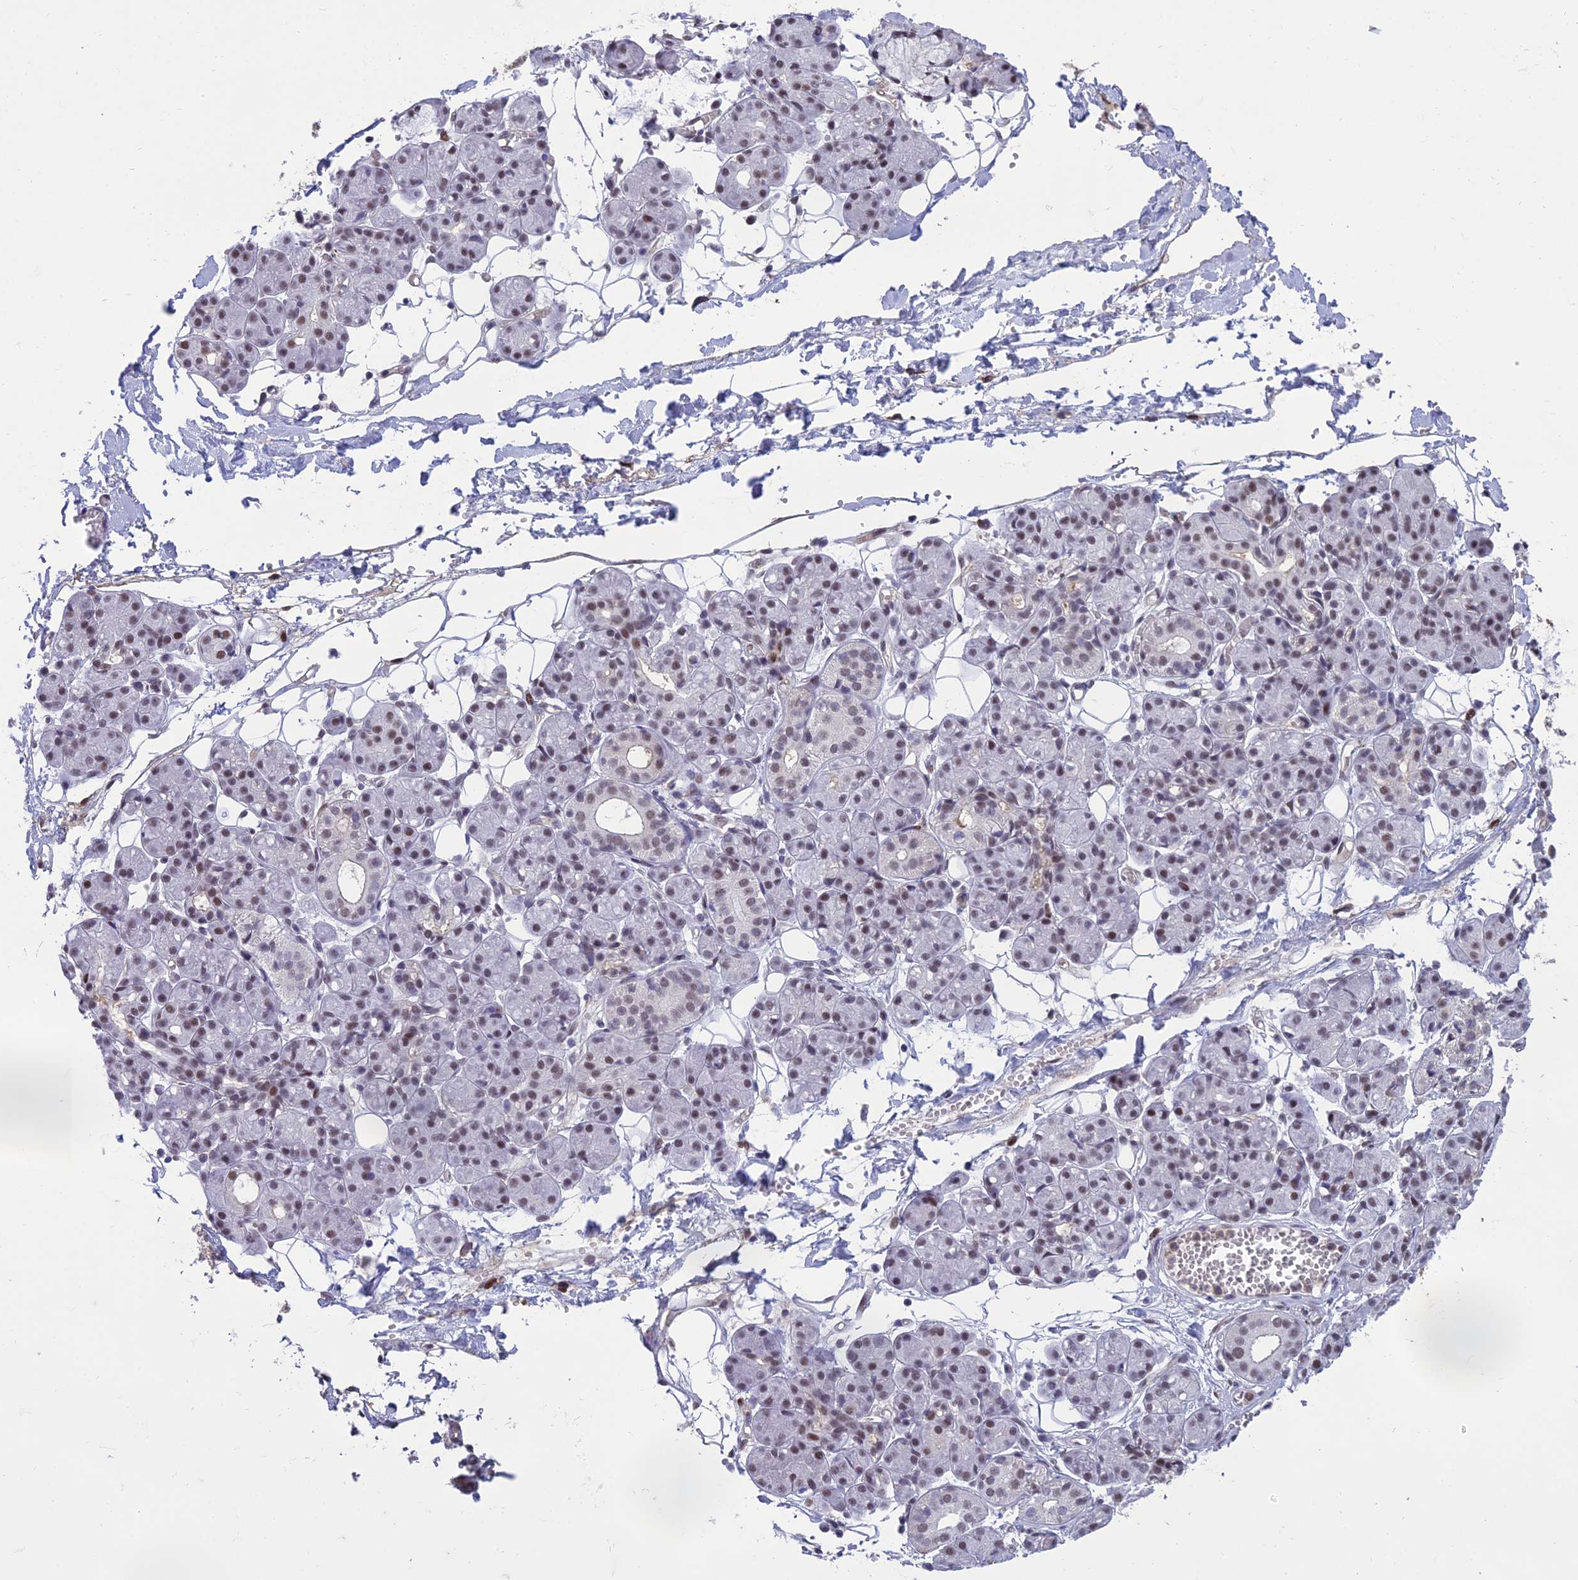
{"staining": {"intensity": "weak", "quantity": "<25%", "location": "nuclear"}, "tissue": "salivary gland", "cell_type": "Glandular cells", "image_type": "normal", "snomed": [{"axis": "morphology", "description": "Normal tissue, NOS"}, {"axis": "topography", "description": "Salivary gland"}], "caption": "Protein analysis of unremarkable salivary gland exhibits no significant expression in glandular cells. (DAB IHC with hematoxylin counter stain).", "gene": "RANBP3", "patient": {"sex": "male", "age": 63}}